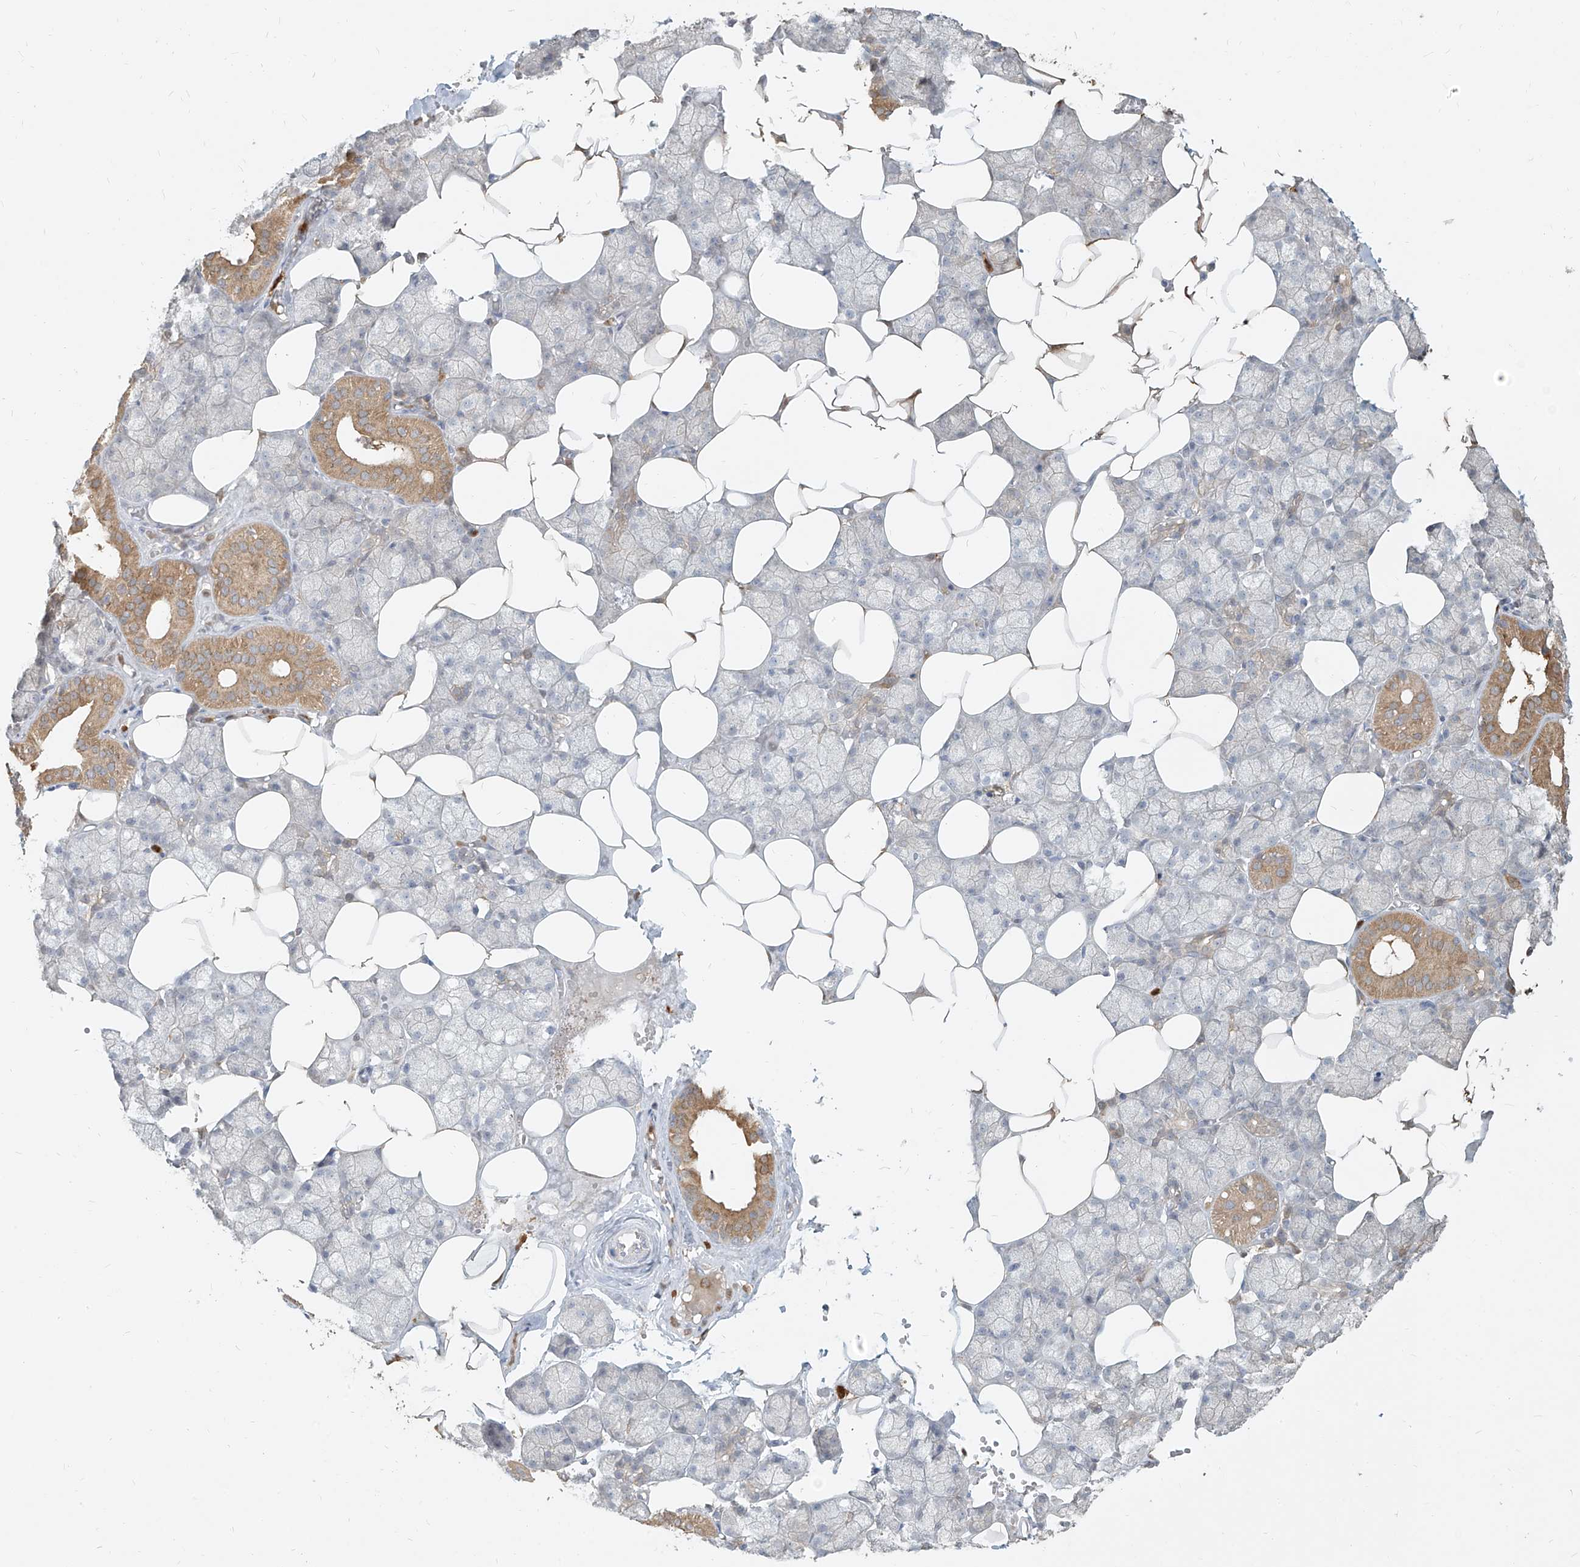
{"staining": {"intensity": "moderate", "quantity": "<25%", "location": "cytoplasmic/membranous"}, "tissue": "salivary gland", "cell_type": "Glandular cells", "image_type": "normal", "snomed": [{"axis": "morphology", "description": "Normal tissue, NOS"}, {"axis": "topography", "description": "Salivary gland"}], "caption": "Immunohistochemical staining of unremarkable human salivary gland exhibits low levels of moderate cytoplasmic/membranous expression in about <25% of glandular cells.", "gene": "PGD", "patient": {"sex": "male", "age": 62}}